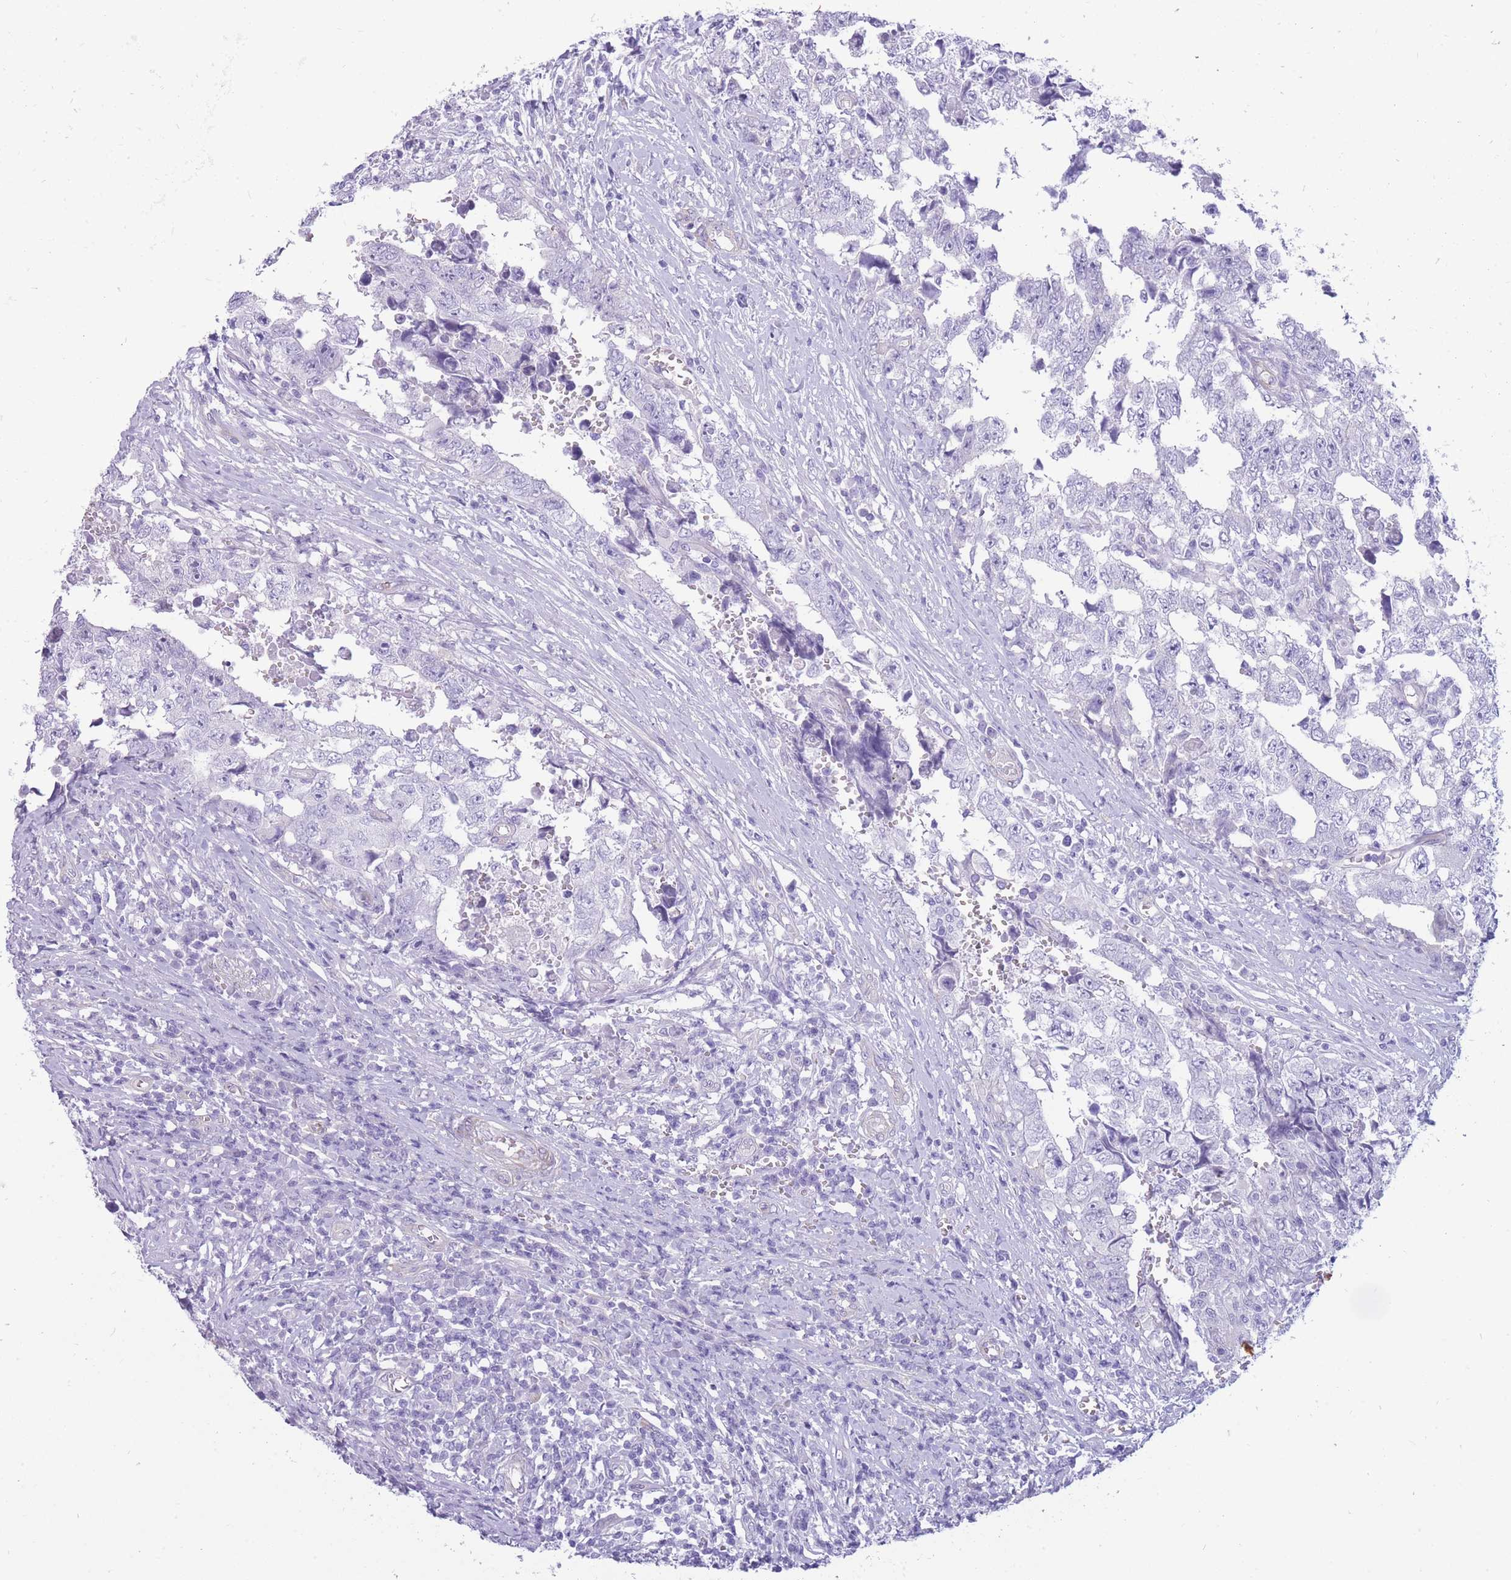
{"staining": {"intensity": "negative", "quantity": "none", "location": "none"}, "tissue": "testis cancer", "cell_type": "Tumor cells", "image_type": "cancer", "snomed": [{"axis": "morphology", "description": "Carcinoma, Embryonal, NOS"}, {"axis": "topography", "description": "Testis"}], "caption": "Tumor cells show no significant staining in testis embryonal carcinoma. Brightfield microscopy of immunohistochemistry stained with DAB (3,3'-diaminobenzidine) (brown) and hematoxylin (blue), captured at high magnification.", "gene": "MTSS2", "patient": {"sex": "male", "age": 25}}